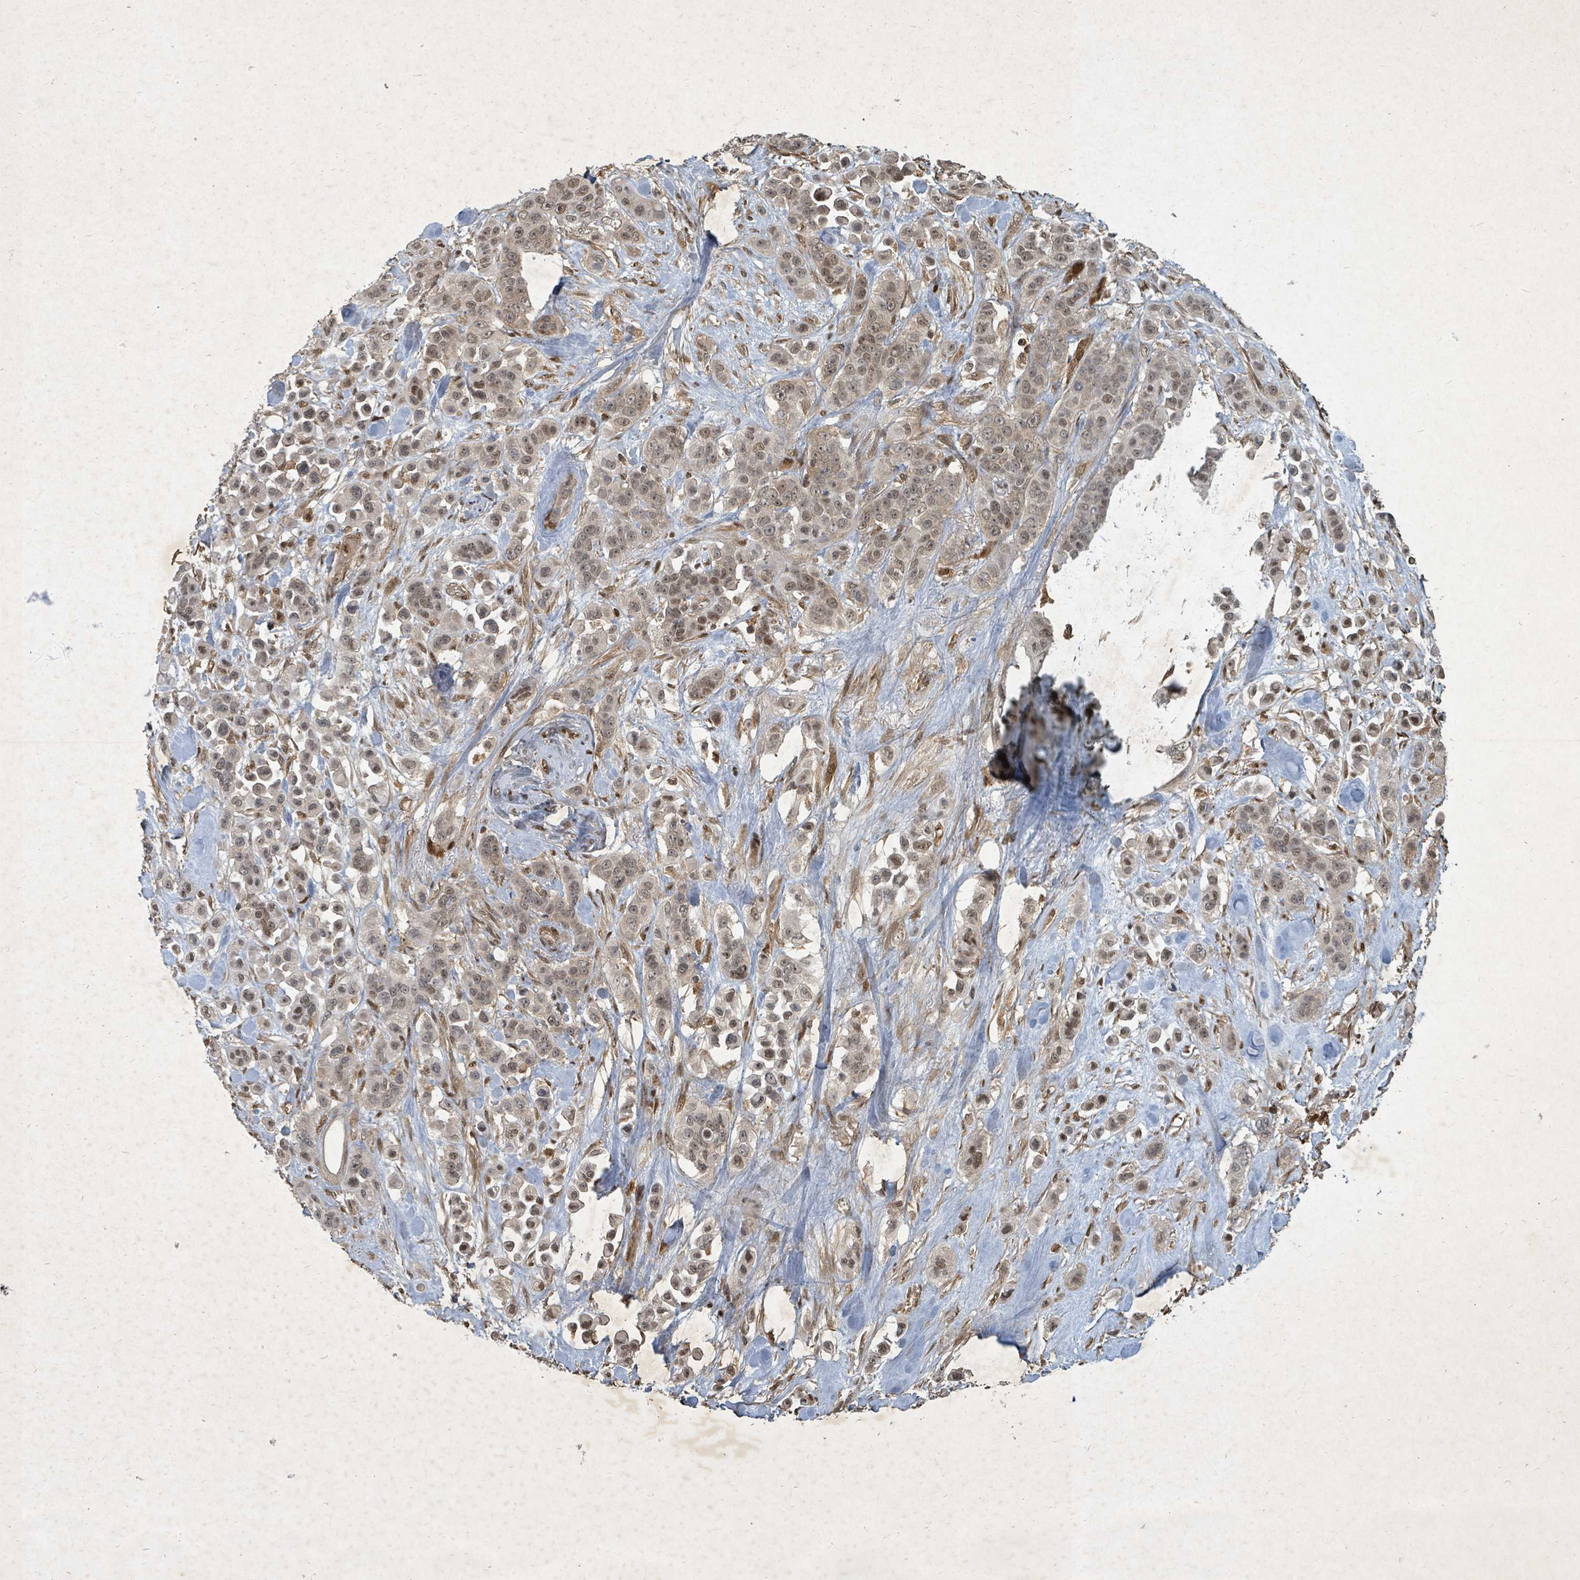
{"staining": {"intensity": "moderate", "quantity": ">75%", "location": "nuclear"}, "tissue": "skin cancer", "cell_type": "Tumor cells", "image_type": "cancer", "snomed": [{"axis": "morphology", "description": "Squamous cell carcinoma, NOS"}, {"axis": "topography", "description": "Skin"}], "caption": "Immunohistochemistry of human squamous cell carcinoma (skin) reveals medium levels of moderate nuclear expression in approximately >75% of tumor cells.", "gene": "KDM4E", "patient": {"sex": "male", "age": 67}}